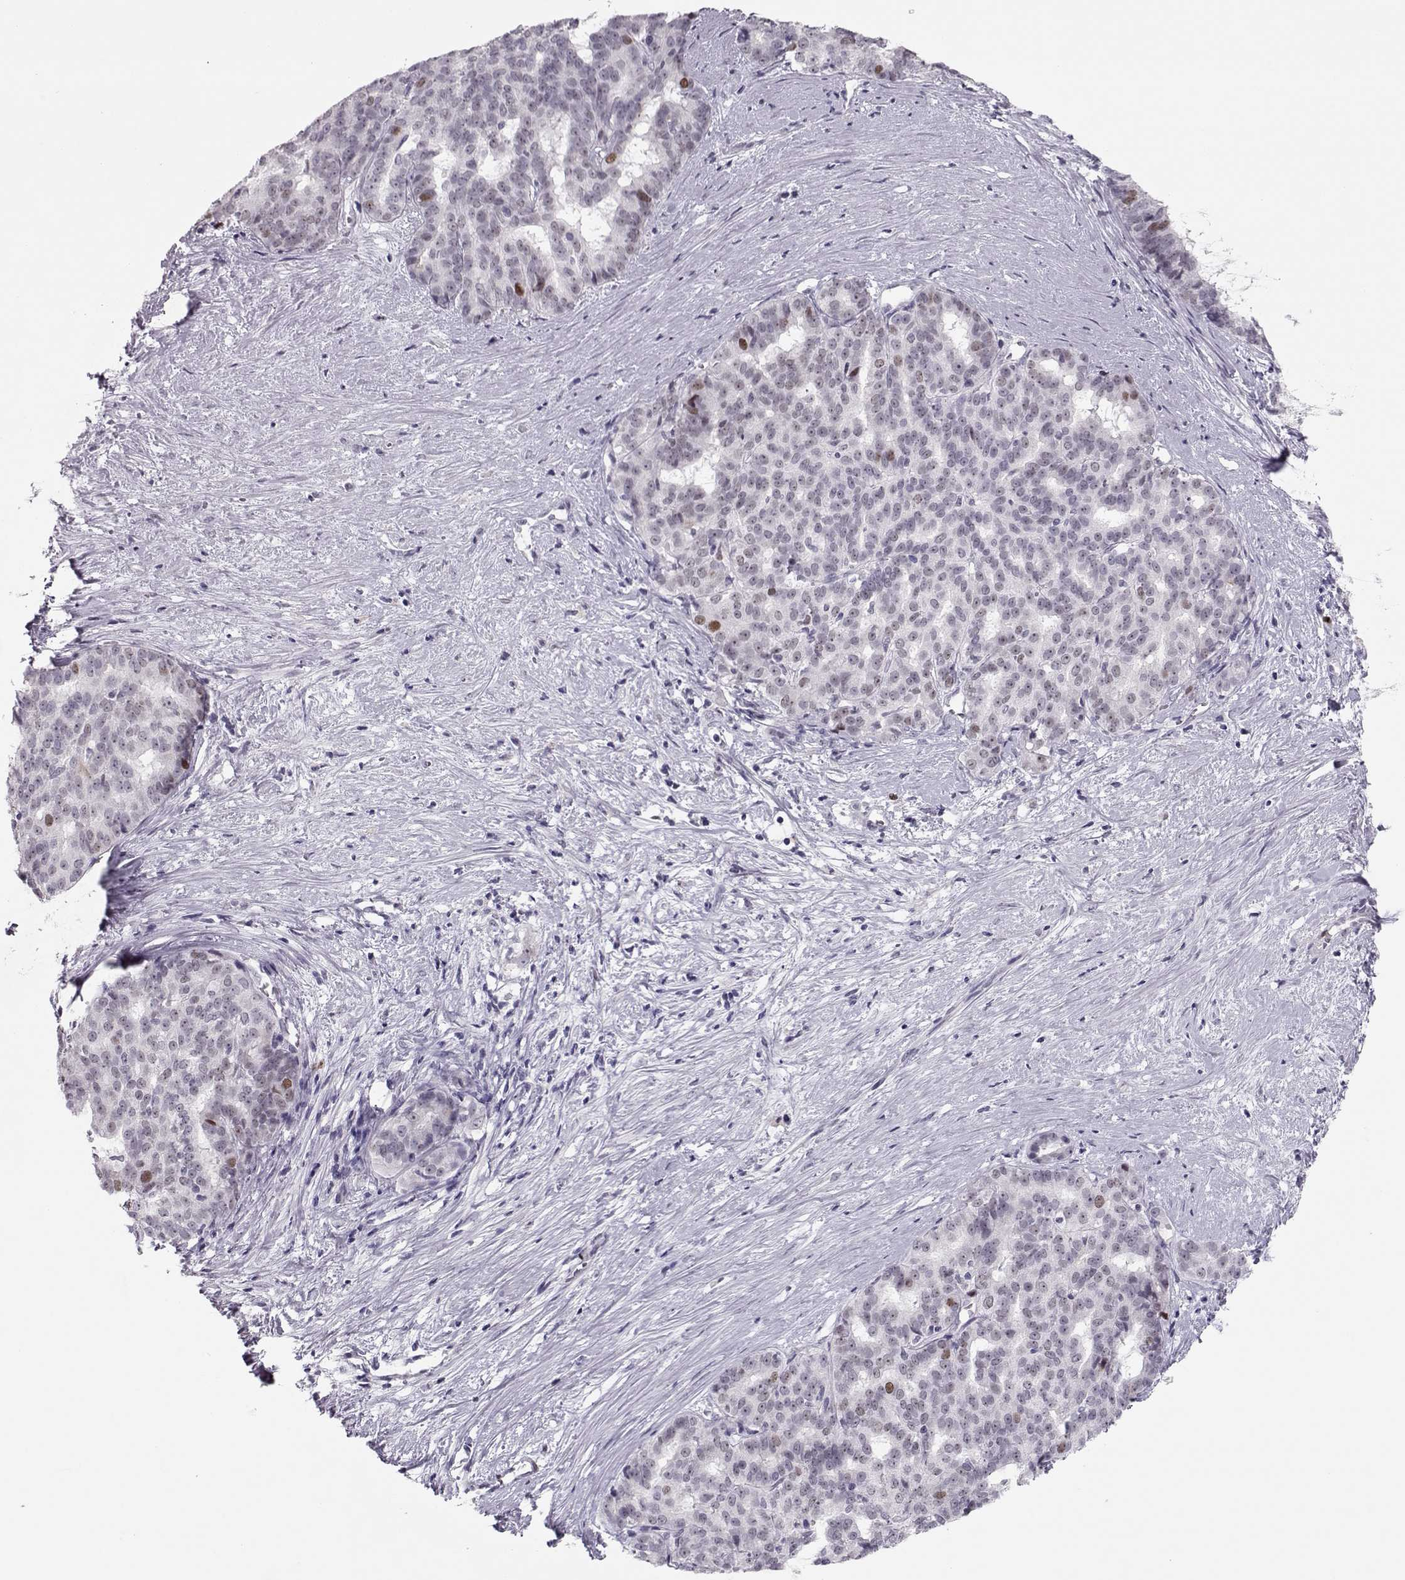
{"staining": {"intensity": "weak", "quantity": "<25%", "location": "nuclear"}, "tissue": "liver cancer", "cell_type": "Tumor cells", "image_type": "cancer", "snomed": [{"axis": "morphology", "description": "Cholangiocarcinoma"}, {"axis": "topography", "description": "Liver"}], "caption": "The histopathology image reveals no significant expression in tumor cells of liver cholangiocarcinoma.", "gene": "SGO1", "patient": {"sex": "female", "age": 47}}